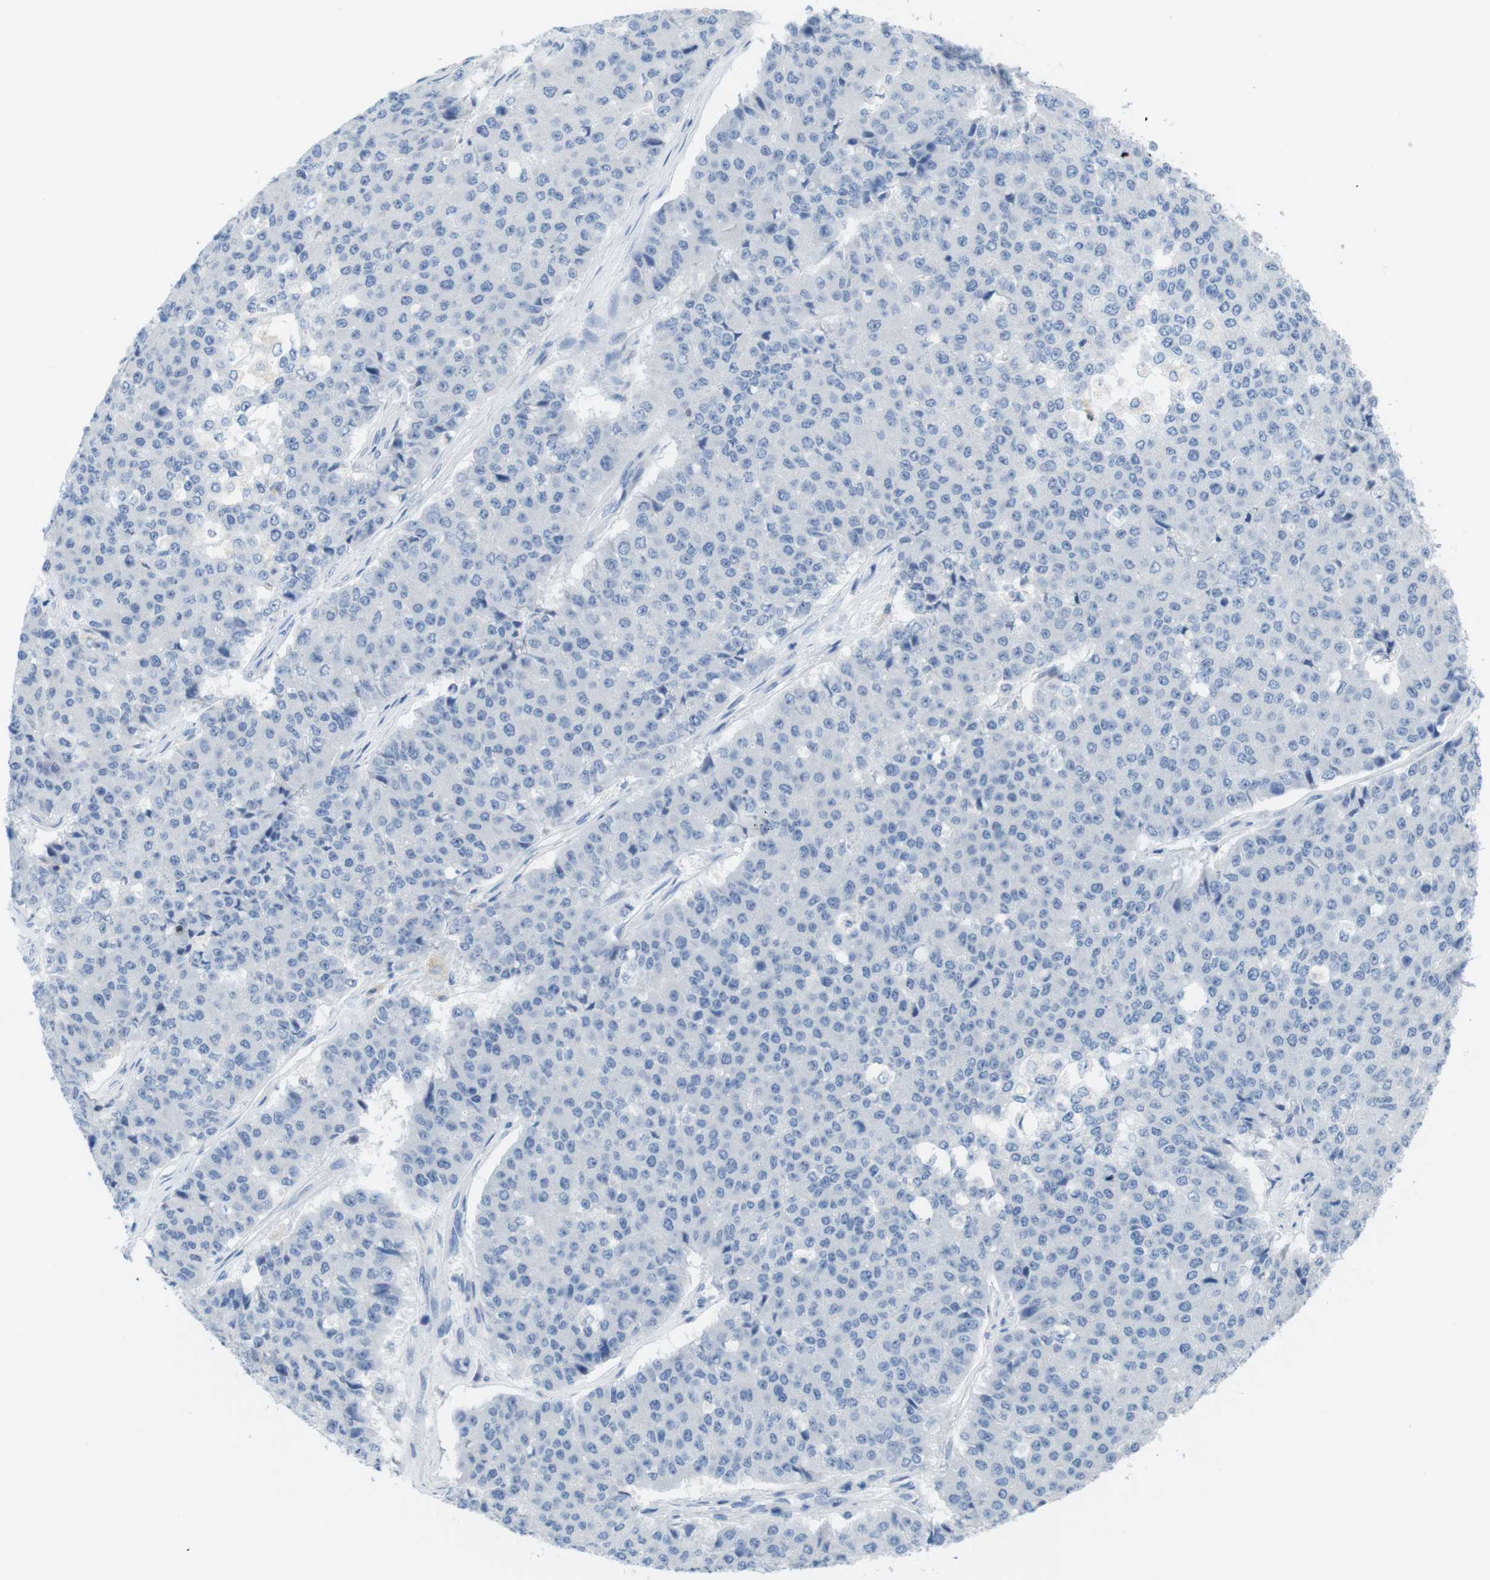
{"staining": {"intensity": "negative", "quantity": "none", "location": "none"}, "tissue": "pancreatic cancer", "cell_type": "Tumor cells", "image_type": "cancer", "snomed": [{"axis": "morphology", "description": "Adenocarcinoma, NOS"}, {"axis": "topography", "description": "Pancreas"}], "caption": "Immunohistochemistry (IHC) photomicrograph of human adenocarcinoma (pancreatic) stained for a protein (brown), which shows no positivity in tumor cells.", "gene": "CD5", "patient": {"sex": "male", "age": 50}}